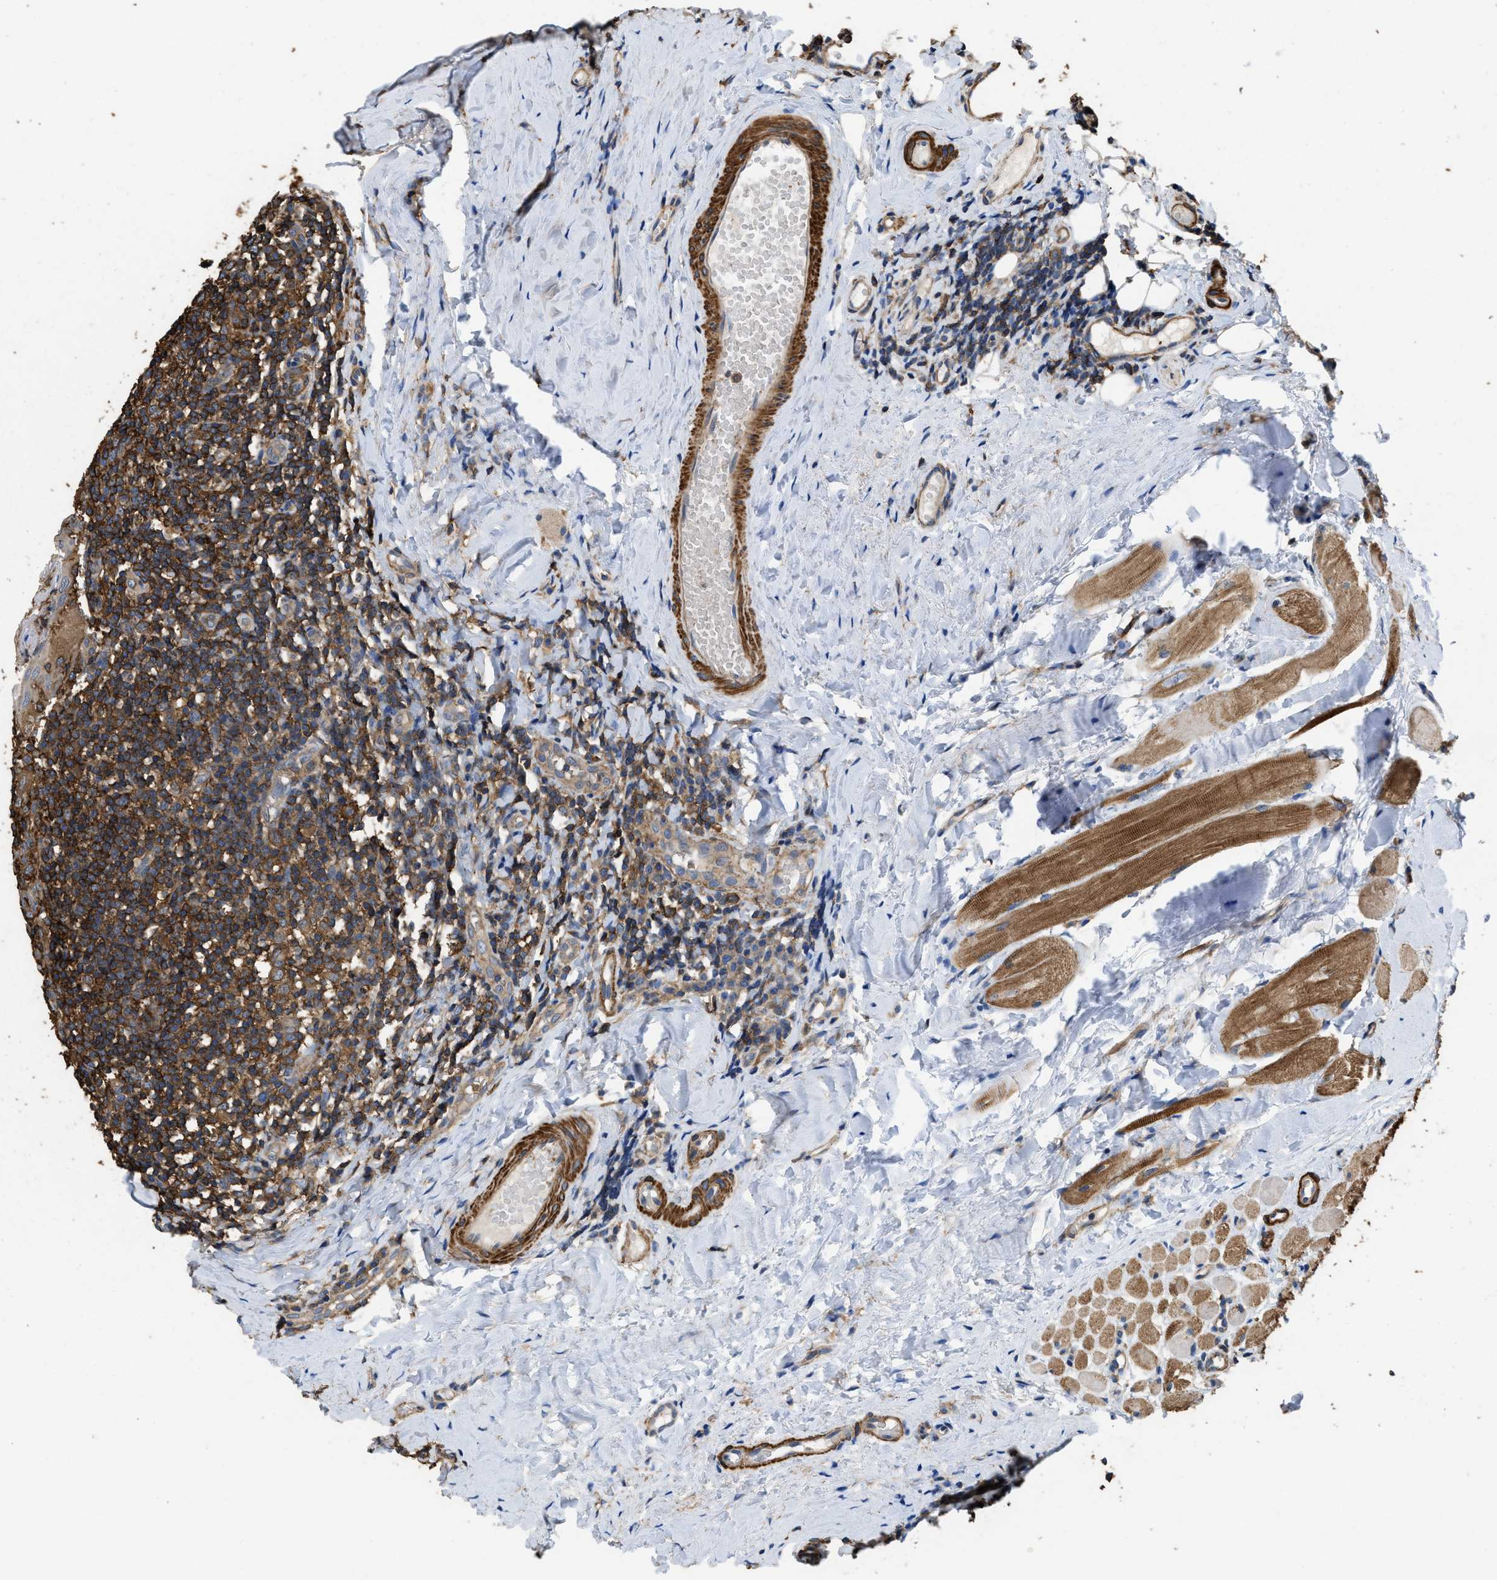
{"staining": {"intensity": "moderate", "quantity": ">75%", "location": "cytoplasmic/membranous"}, "tissue": "tonsil", "cell_type": "Germinal center cells", "image_type": "normal", "snomed": [{"axis": "morphology", "description": "Normal tissue, NOS"}, {"axis": "topography", "description": "Tonsil"}], "caption": "A micrograph of human tonsil stained for a protein displays moderate cytoplasmic/membranous brown staining in germinal center cells.", "gene": "LINGO2", "patient": {"sex": "female", "age": 19}}